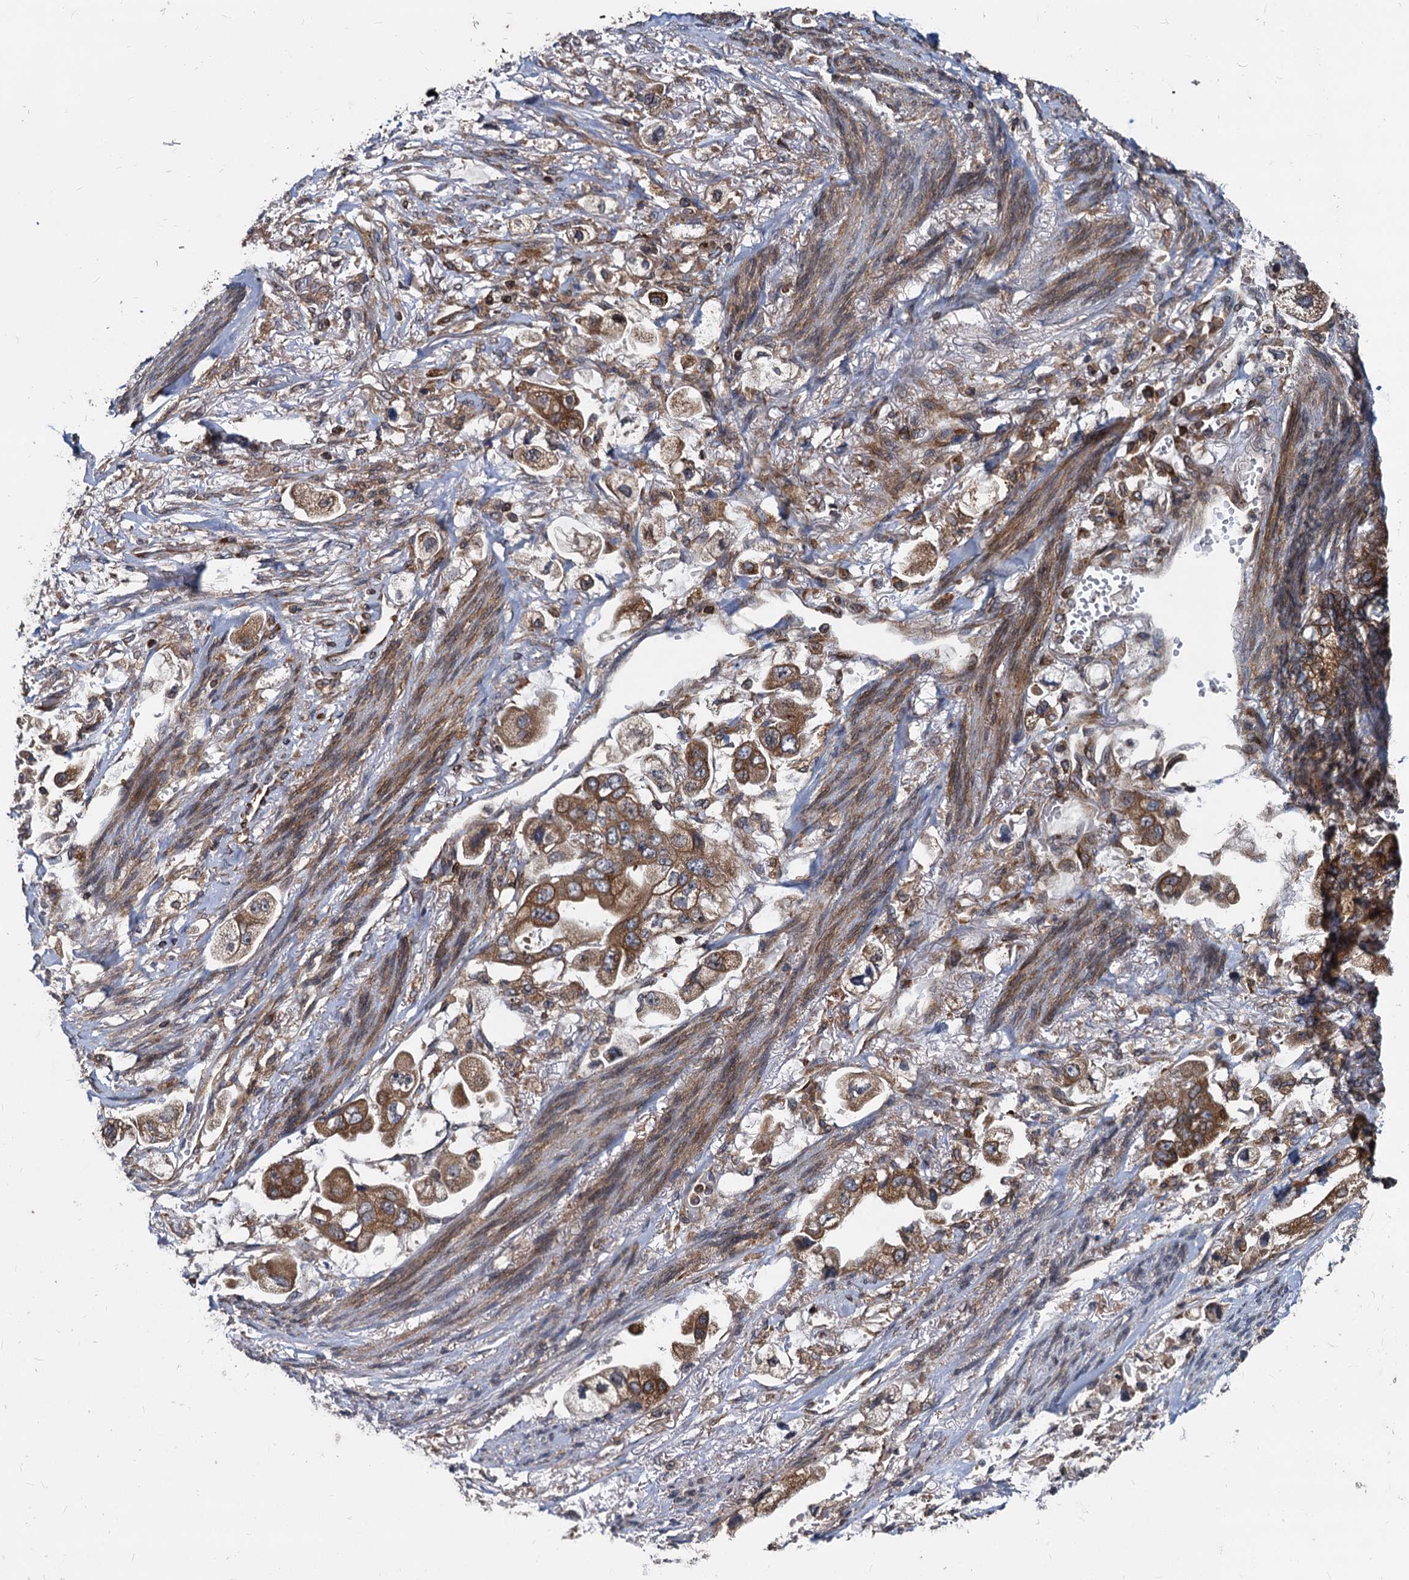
{"staining": {"intensity": "moderate", "quantity": ">75%", "location": "cytoplasmic/membranous"}, "tissue": "stomach cancer", "cell_type": "Tumor cells", "image_type": "cancer", "snomed": [{"axis": "morphology", "description": "Adenocarcinoma, NOS"}, {"axis": "topography", "description": "Stomach"}], "caption": "Approximately >75% of tumor cells in stomach adenocarcinoma exhibit moderate cytoplasmic/membranous protein staining as visualized by brown immunohistochemical staining.", "gene": "STIM1", "patient": {"sex": "male", "age": 62}}